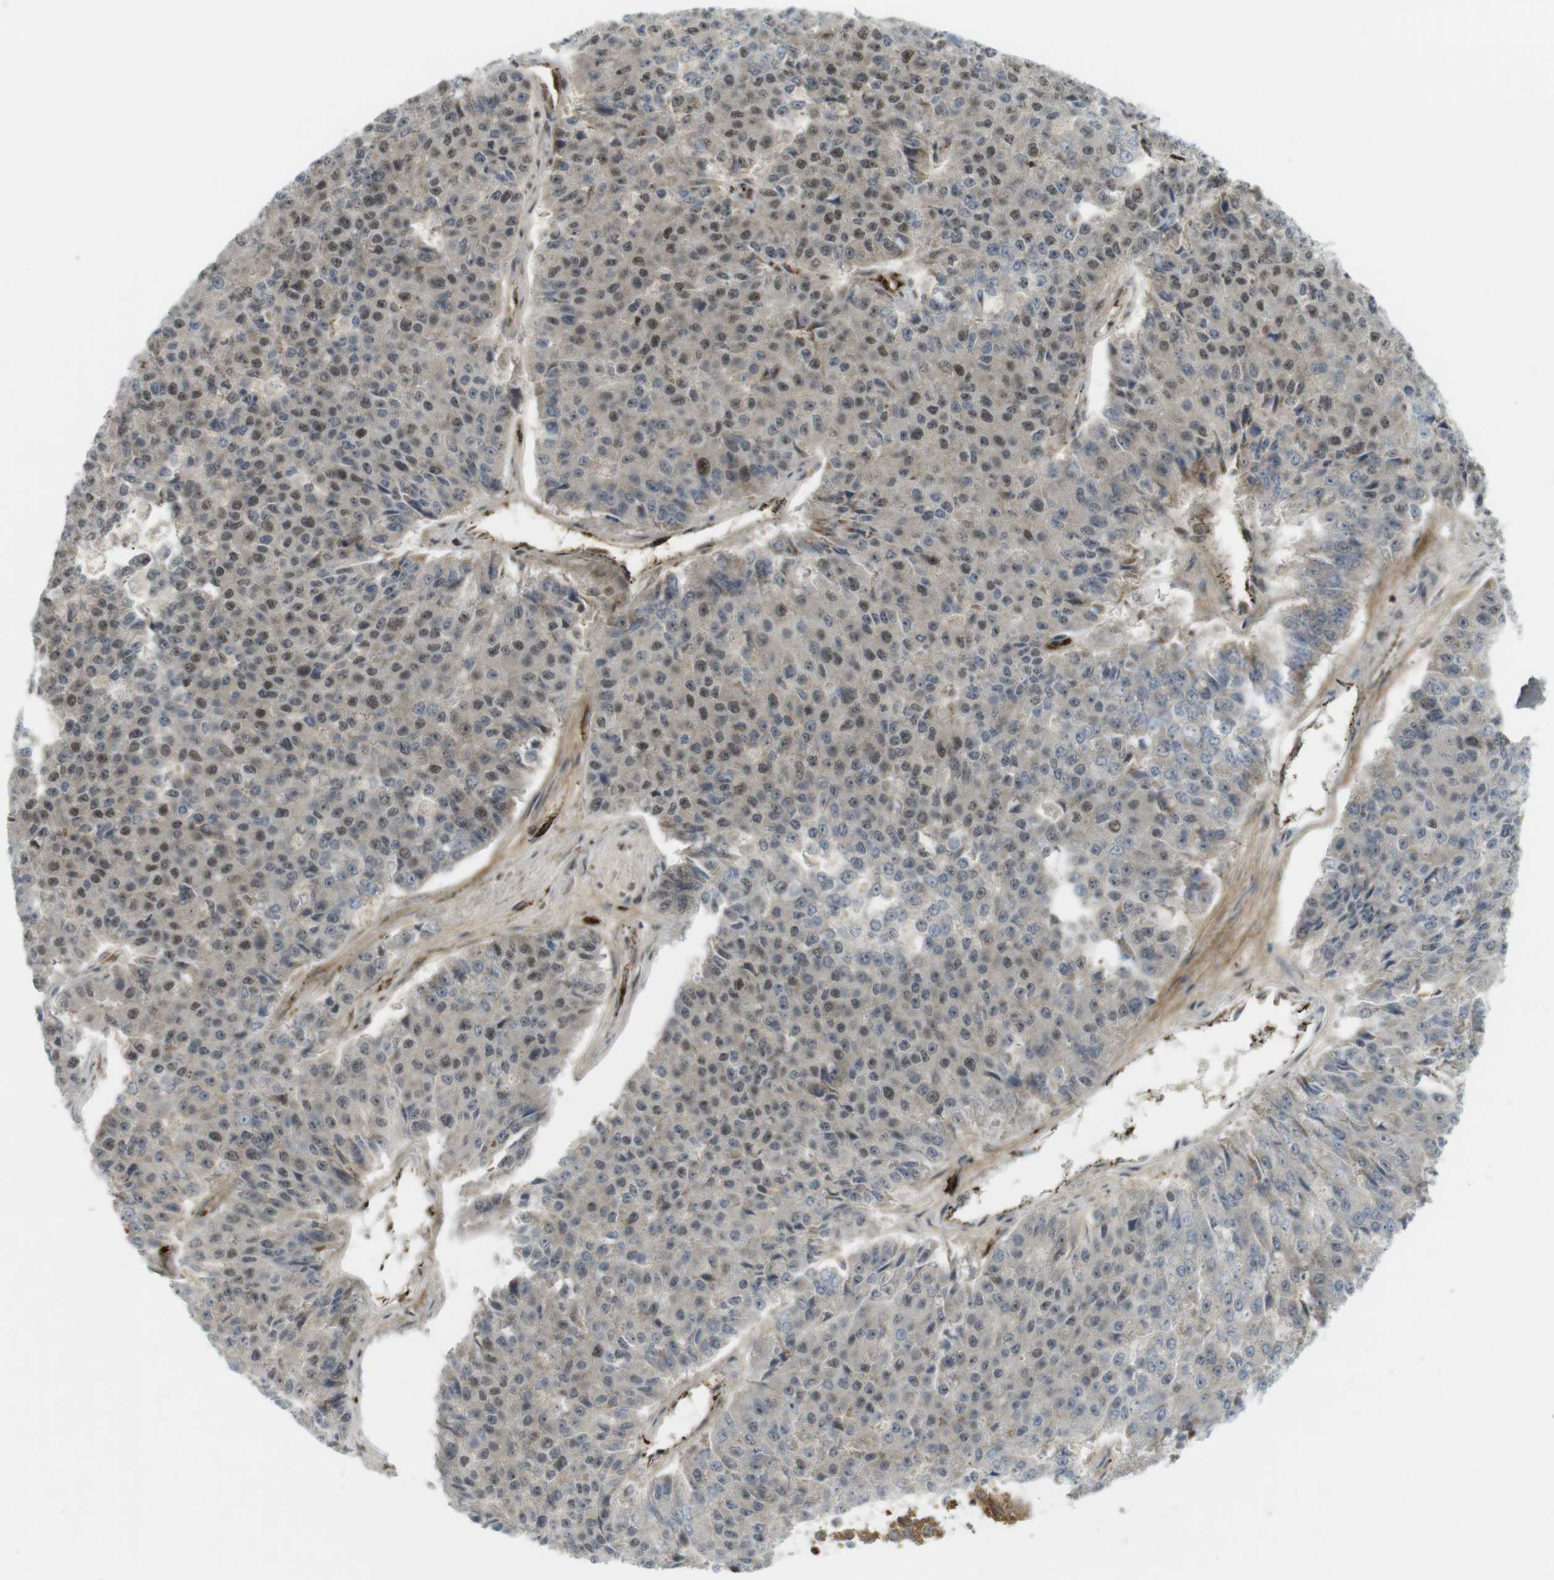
{"staining": {"intensity": "moderate", "quantity": "25%-75%", "location": "cytoplasmic/membranous,nuclear"}, "tissue": "pancreatic cancer", "cell_type": "Tumor cells", "image_type": "cancer", "snomed": [{"axis": "morphology", "description": "Adenocarcinoma, NOS"}, {"axis": "topography", "description": "Pancreas"}], "caption": "There is medium levels of moderate cytoplasmic/membranous and nuclear positivity in tumor cells of pancreatic cancer, as demonstrated by immunohistochemical staining (brown color).", "gene": "PPP1R13B", "patient": {"sex": "male", "age": 50}}